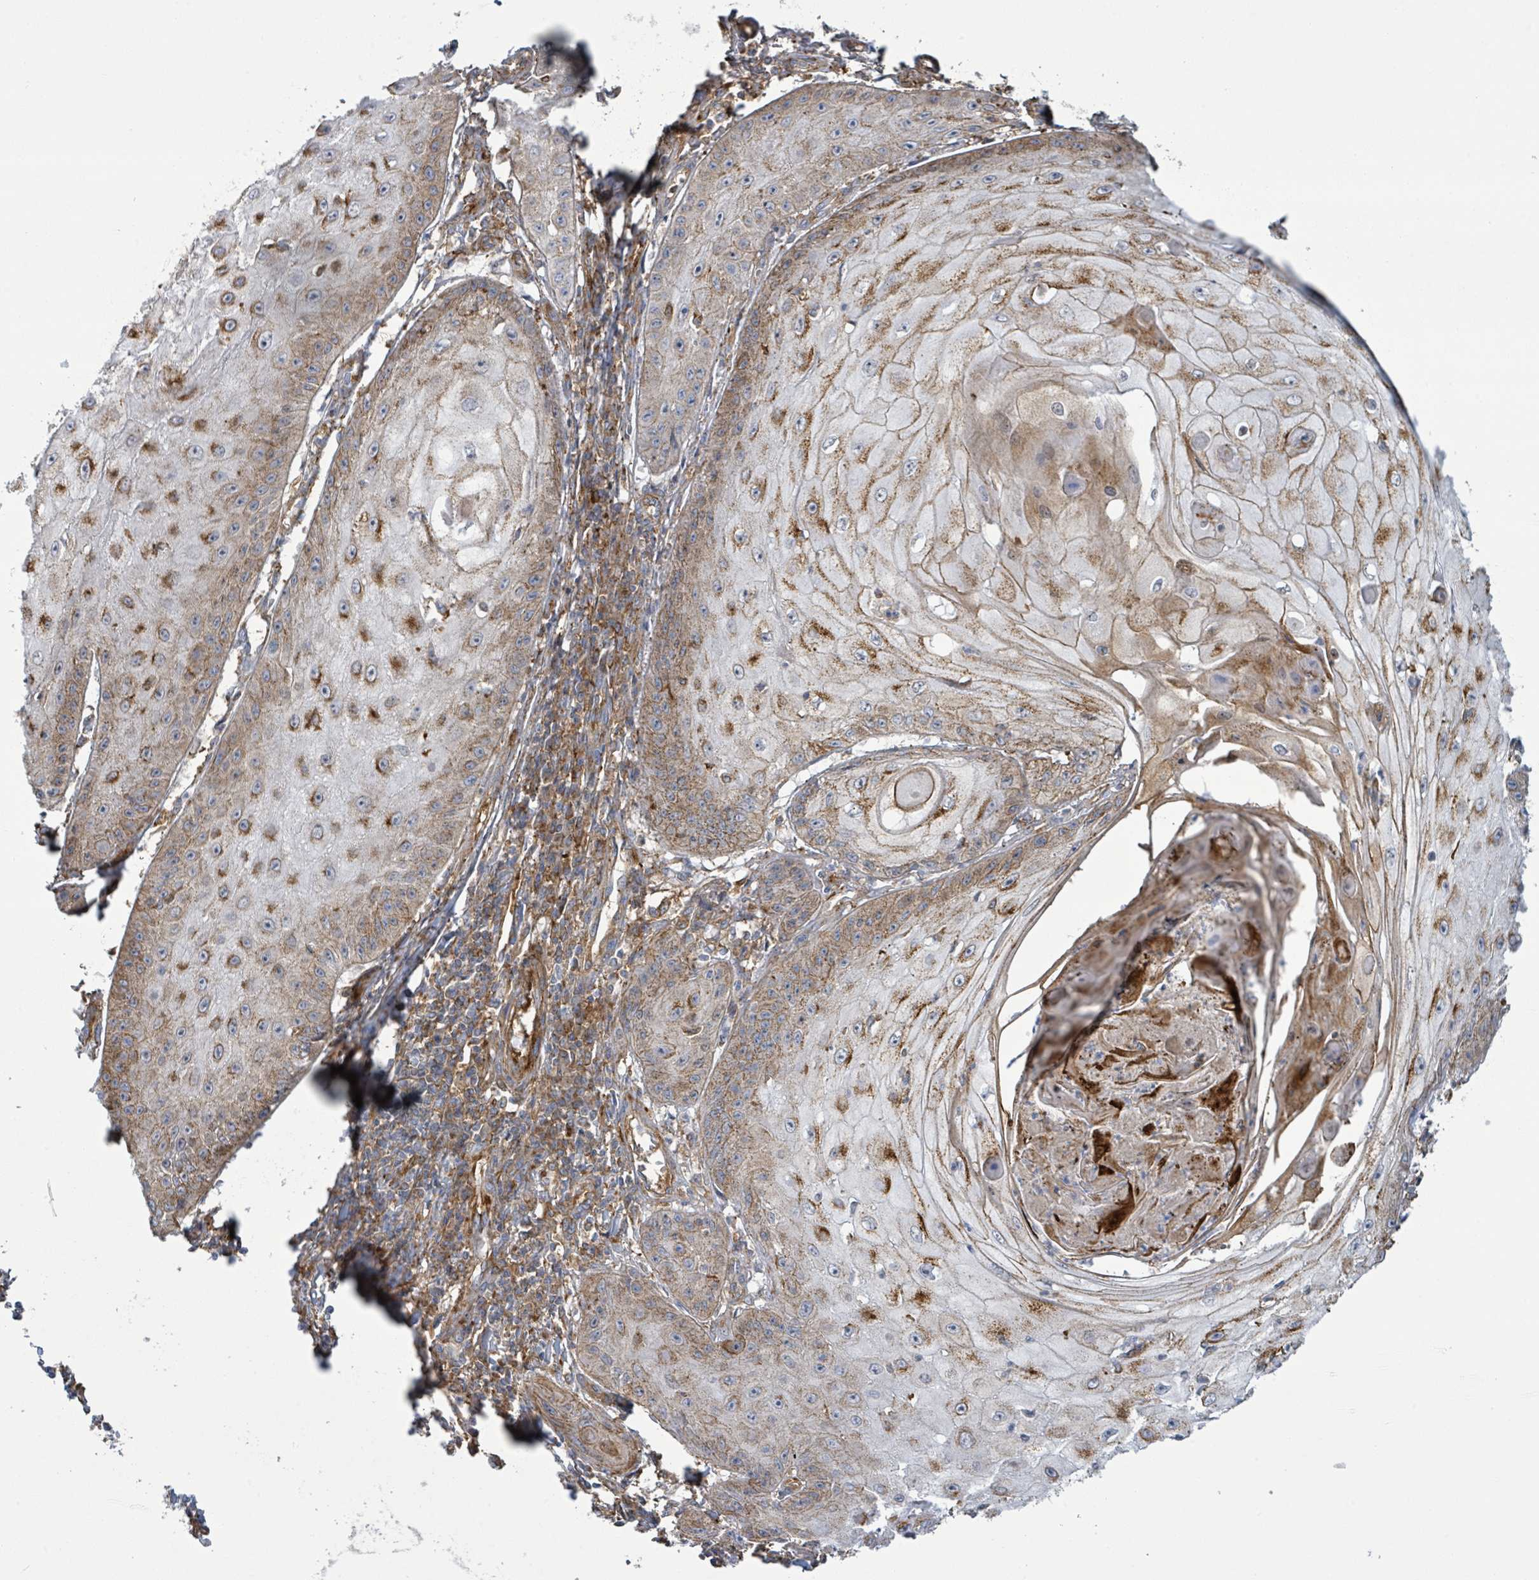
{"staining": {"intensity": "moderate", "quantity": "25%-75%", "location": "cytoplasmic/membranous"}, "tissue": "skin cancer", "cell_type": "Tumor cells", "image_type": "cancer", "snomed": [{"axis": "morphology", "description": "Squamous cell carcinoma, NOS"}, {"axis": "topography", "description": "Skin"}], "caption": "Tumor cells demonstrate moderate cytoplasmic/membranous staining in about 25%-75% of cells in skin cancer (squamous cell carcinoma).", "gene": "EGFL7", "patient": {"sex": "male", "age": 70}}